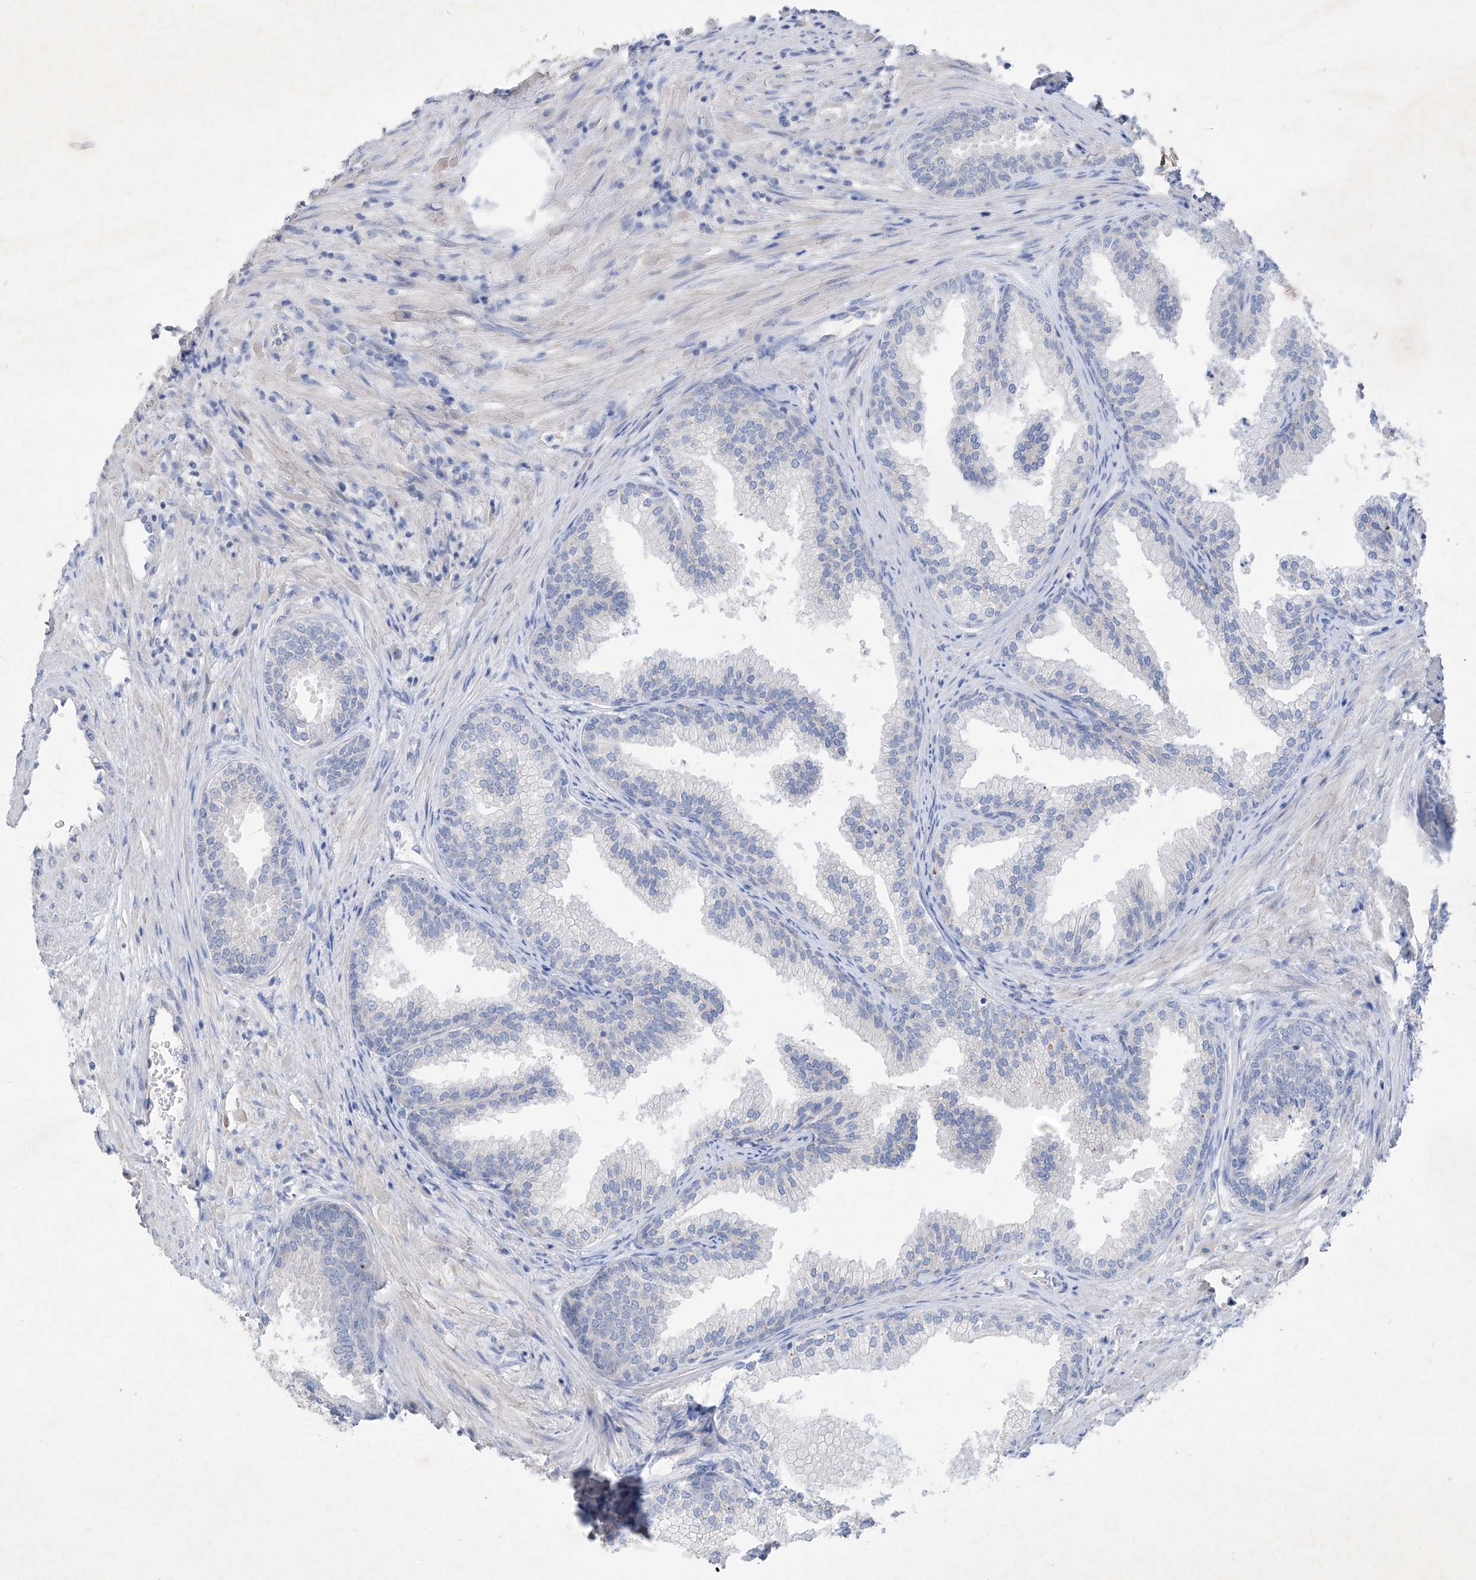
{"staining": {"intensity": "weak", "quantity": "<25%", "location": "cytoplasmic/membranous"}, "tissue": "prostate", "cell_type": "Glandular cells", "image_type": "normal", "snomed": [{"axis": "morphology", "description": "Normal tissue, NOS"}, {"axis": "topography", "description": "Prostate"}], "caption": "Unremarkable prostate was stained to show a protein in brown. There is no significant expression in glandular cells.", "gene": "ASNS", "patient": {"sex": "male", "age": 76}}